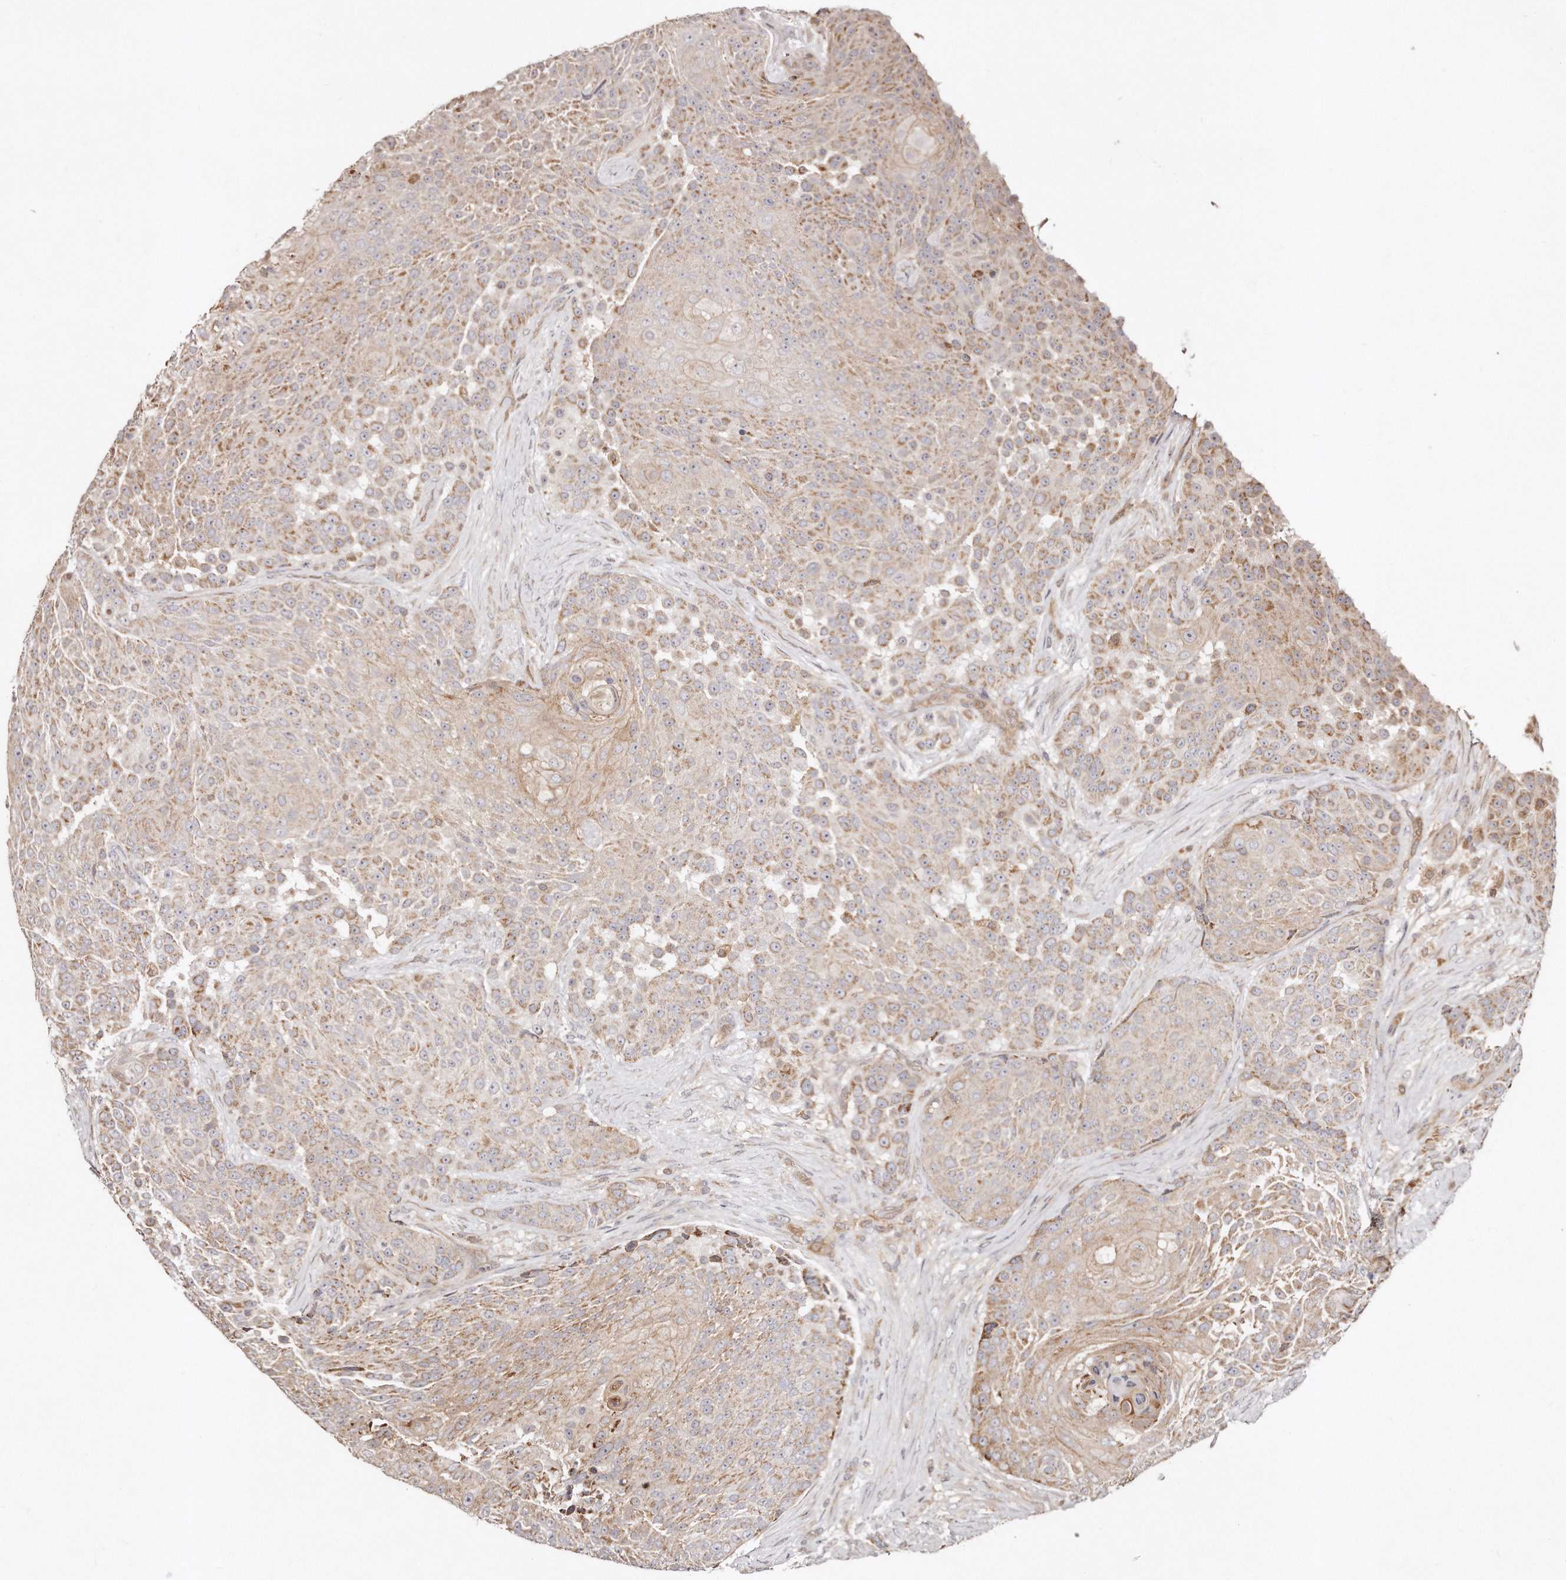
{"staining": {"intensity": "moderate", "quantity": "25%-75%", "location": "cytoplasmic/membranous"}, "tissue": "urothelial cancer", "cell_type": "Tumor cells", "image_type": "cancer", "snomed": [{"axis": "morphology", "description": "Urothelial carcinoma, High grade"}, {"axis": "topography", "description": "Urinary bladder"}], "caption": "Immunohistochemical staining of human urothelial cancer reveals moderate cytoplasmic/membranous protein staining in about 25%-75% of tumor cells.", "gene": "GBP4", "patient": {"sex": "female", "age": 63}}